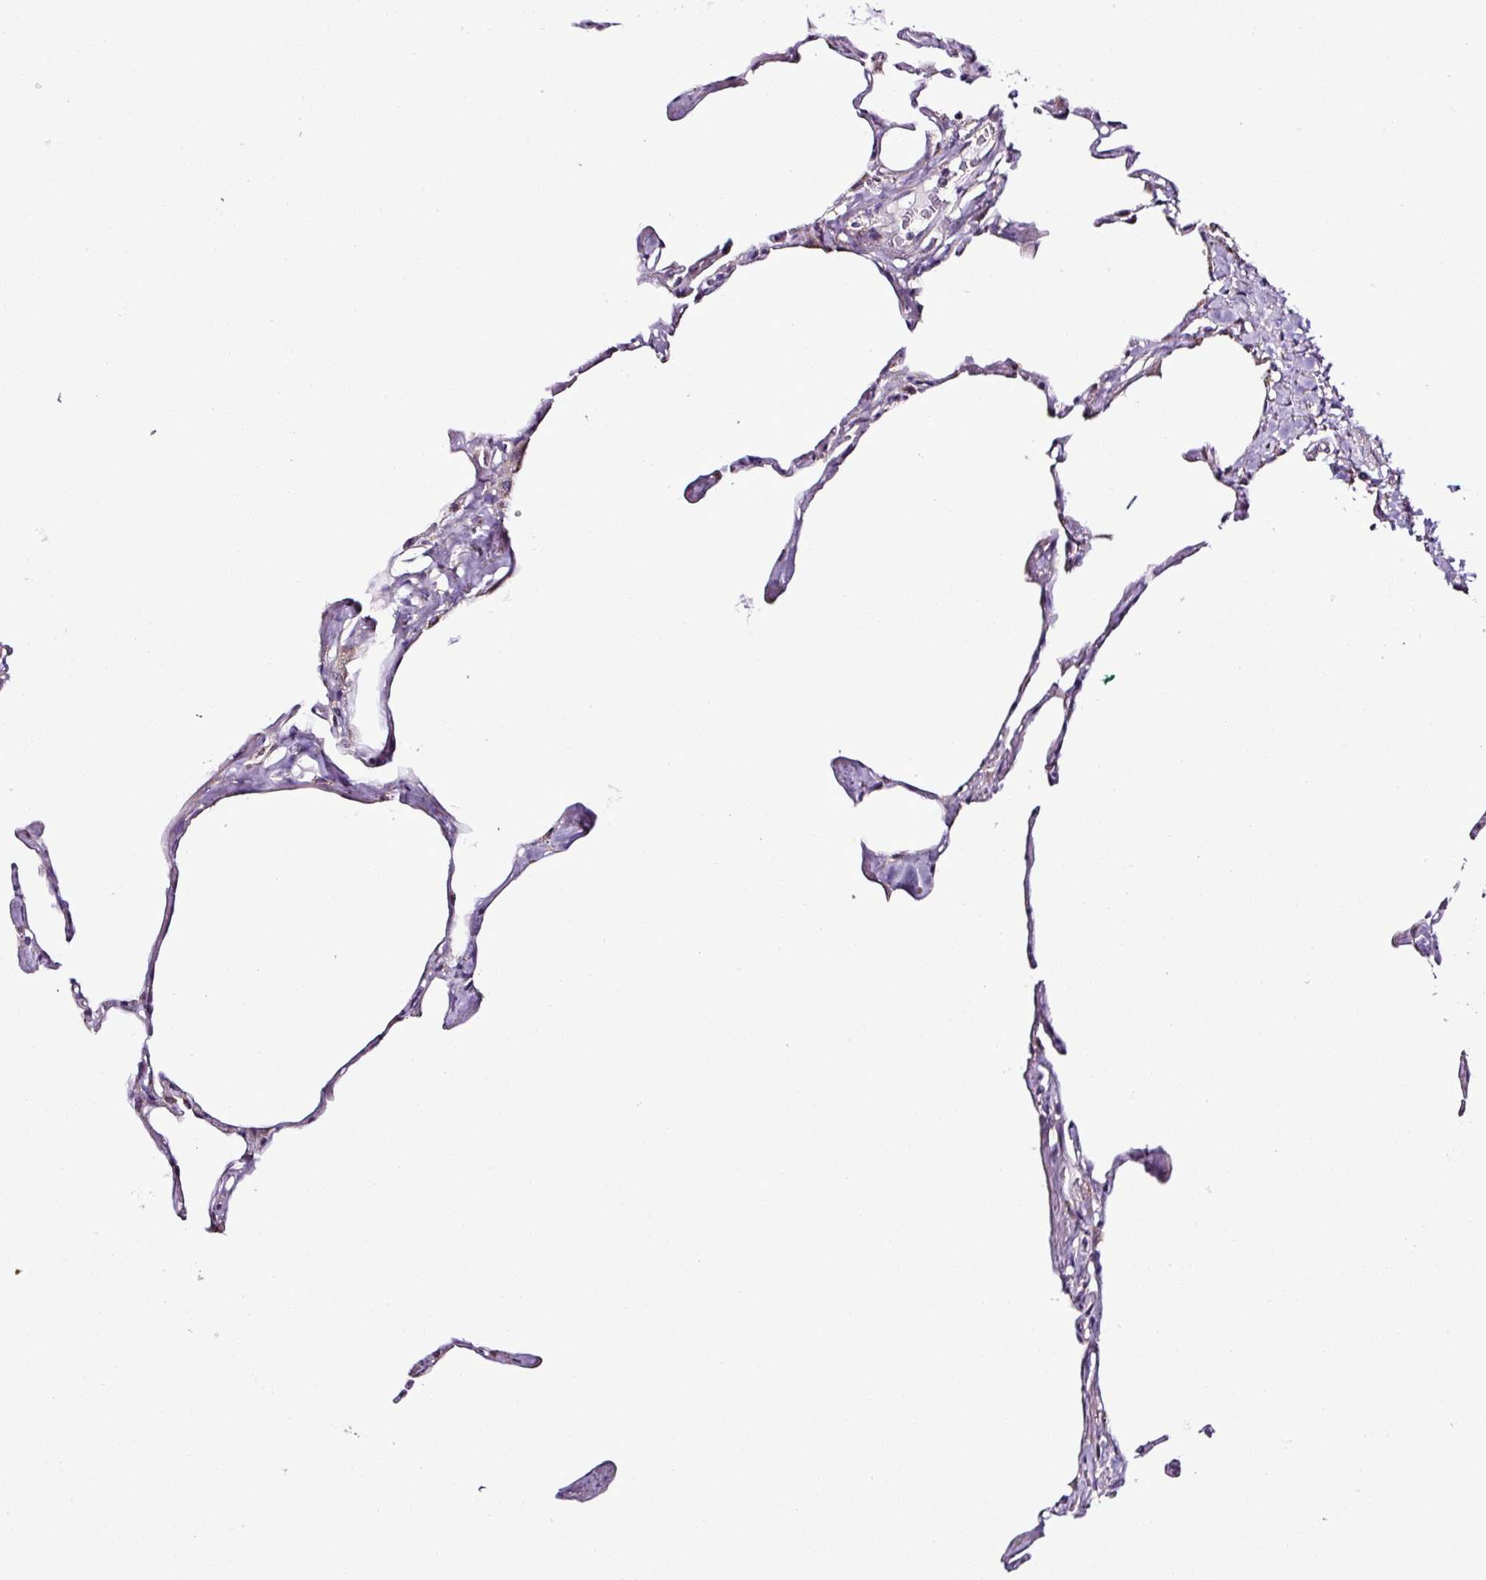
{"staining": {"intensity": "weak", "quantity": "25%-75%", "location": "cytoplasmic/membranous"}, "tissue": "lung", "cell_type": "Alveolar cells", "image_type": "normal", "snomed": [{"axis": "morphology", "description": "Normal tissue, NOS"}, {"axis": "topography", "description": "Lung"}], "caption": "Immunohistochemical staining of benign lung demonstrates 25%-75% levels of weak cytoplasmic/membranous protein positivity in about 25%-75% of alveolar cells.", "gene": "DPAGT1", "patient": {"sex": "male", "age": 65}}